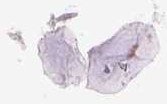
{"staining": {"intensity": "negative", "quantity": "none", "location": "none"}, "tissue": "ovarian cancer", "cell_type": "Tumor cells", "image_type": "cancer", "snomed": [{"axis": "morphology", "description": "Carcinoma, endometroid"}, {"axis": "topography", "description": "Ovary"}], "caption": "Photomicrograph shows no significant protein positivity in tumor cells of endometroid carcinoma (ovarian). The staining was performed using DAB to visualize the protein expression in brown, while the nuclei were stained in blue with hematoxylin (Magnification: 20x).", "gene": "SLC6A17", "patient": {"sex": "female", "age": 70}}